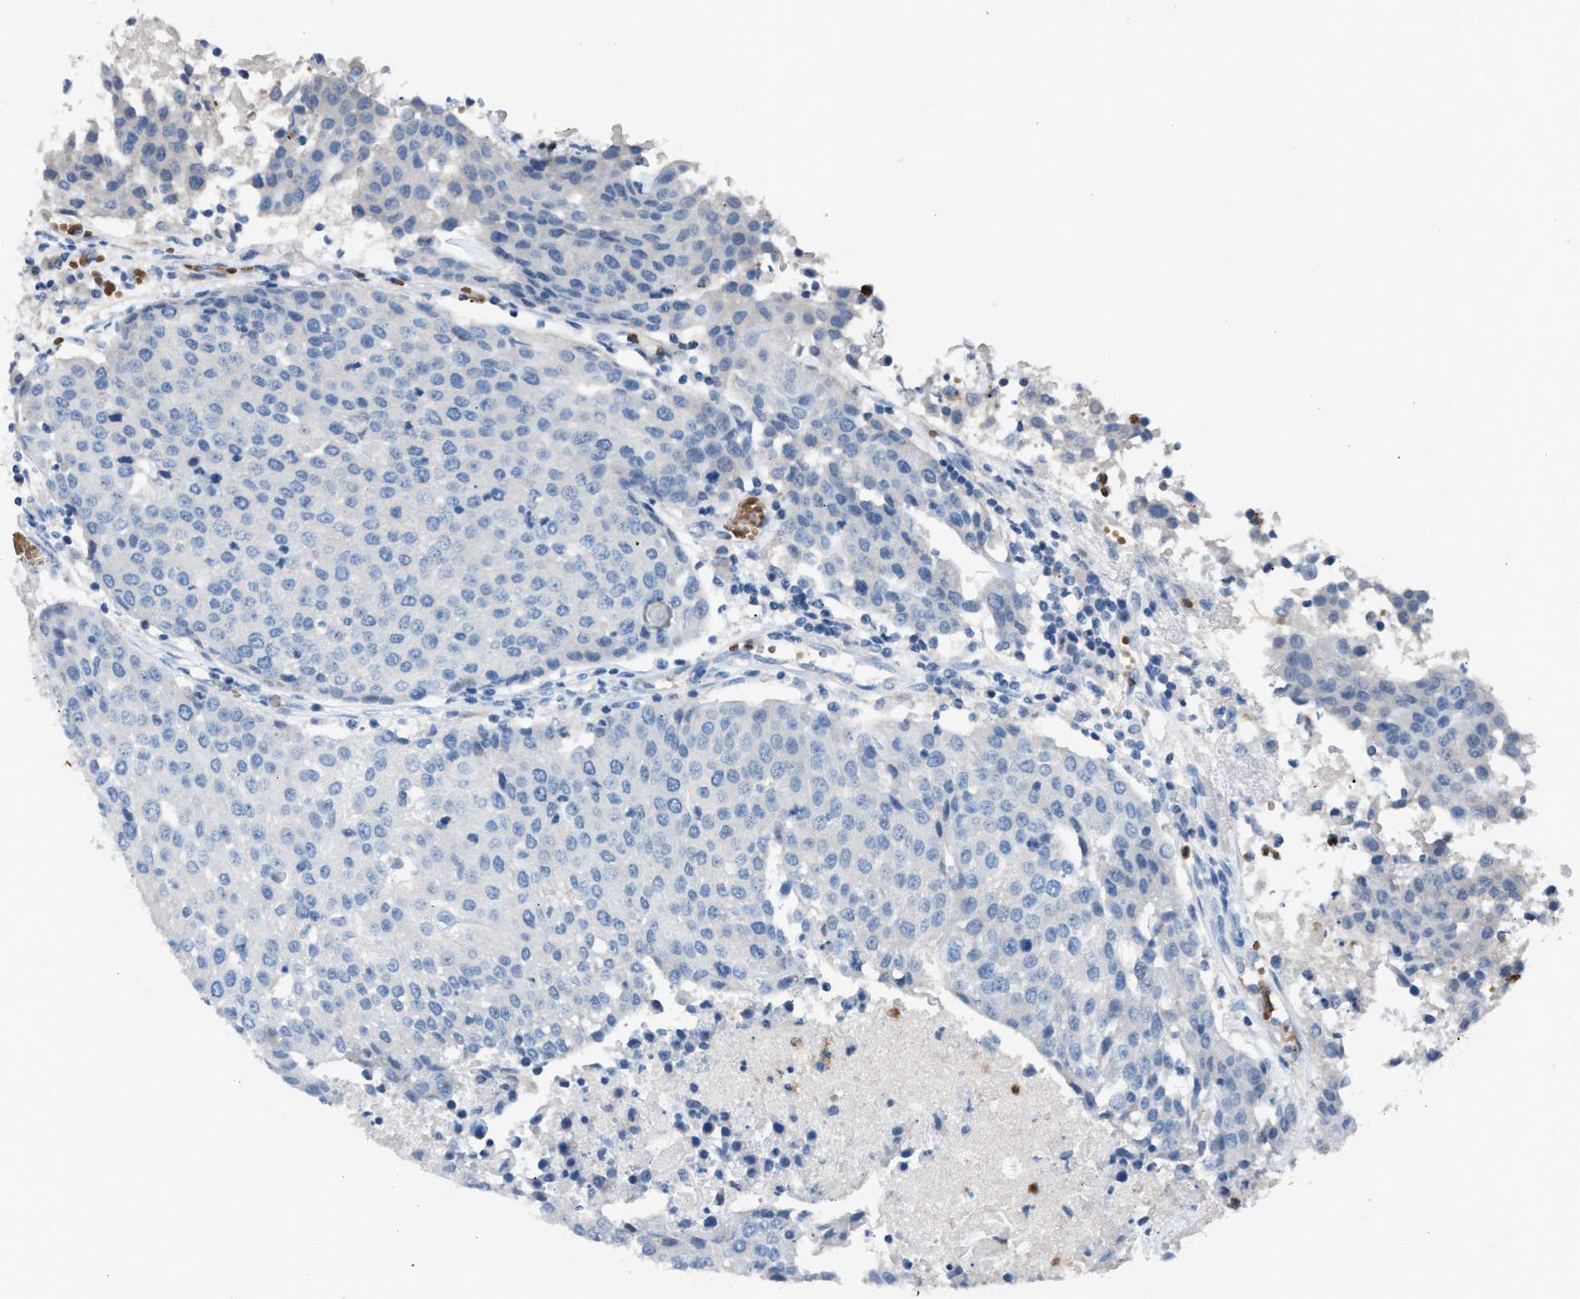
{"staining": {"intensity": "negative", "quantity": "none", "location": "none"}, "tissue": "urothelial cancer", "cell_type": "Tumor cells", "image_type": "cancer", "snomed": [{"axis": "morphology", "description": "Urothelial carcinoma, High grade"}, {"axis": "topography", "description": "Urinary bladder"}], "caption": "A photomicrograph of urothelial cancer stained for a protein reveals no brown staining in tumor cells.", "gene": "CFAP77", "patient": {"sex": "female", "age": 85}}